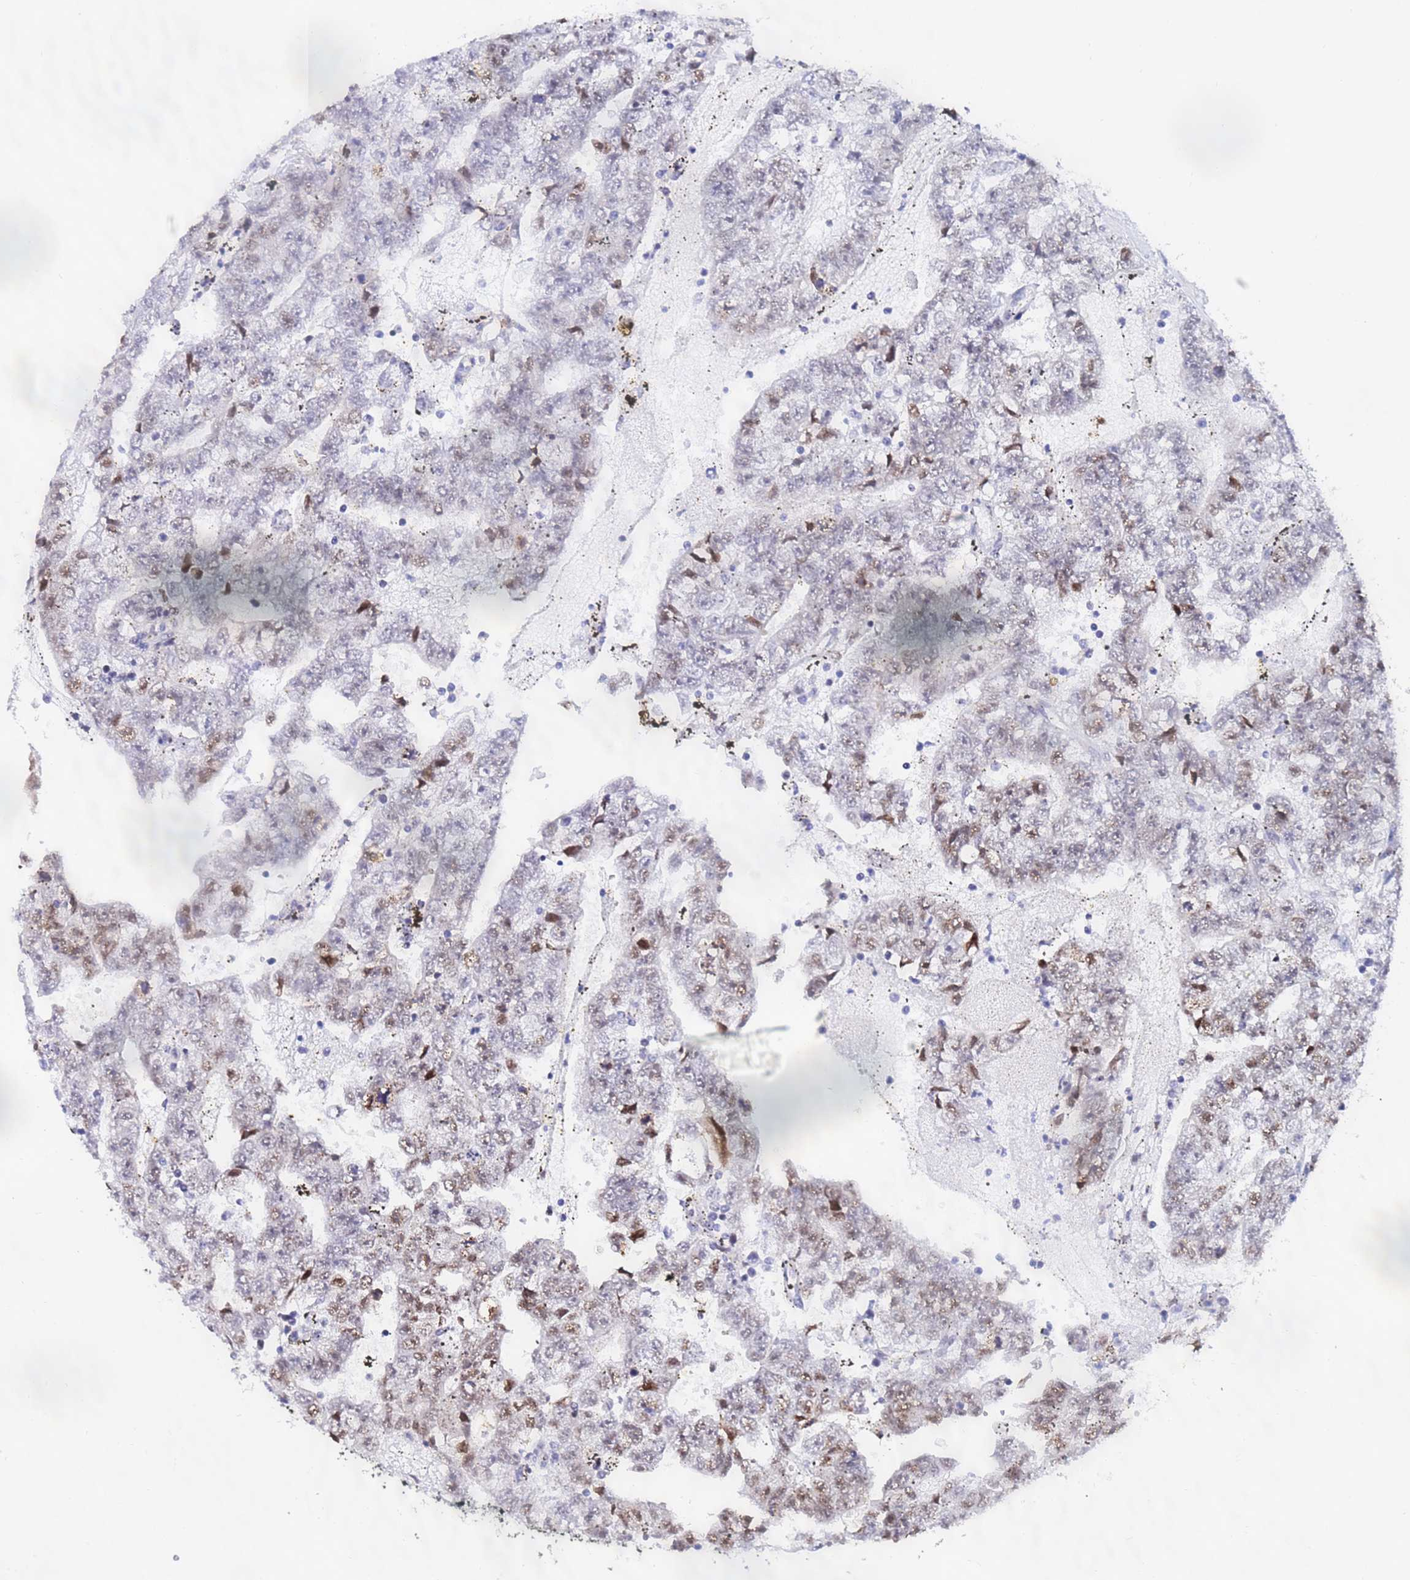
{"staining": {"intensity": "moderate", "quantity": "<25%", "location": "nuclear"}, "tissue": "testis cancer", "cell_type": "Tumor cells", "image_type": "cancer", "snomed": [{"axis": "morphology", "description": "Carcinoma, Embryonal, NOS"}, {"axis": "topography", "description": "Testis"}], "caption": "Testis embryonal carcinoma stained for a protein (brown) reveals moderate nuclear positive expression in about <25% of tumor cells.", "gene": "CKMT1A", "patient": {"sex": "male", "age": 25}}